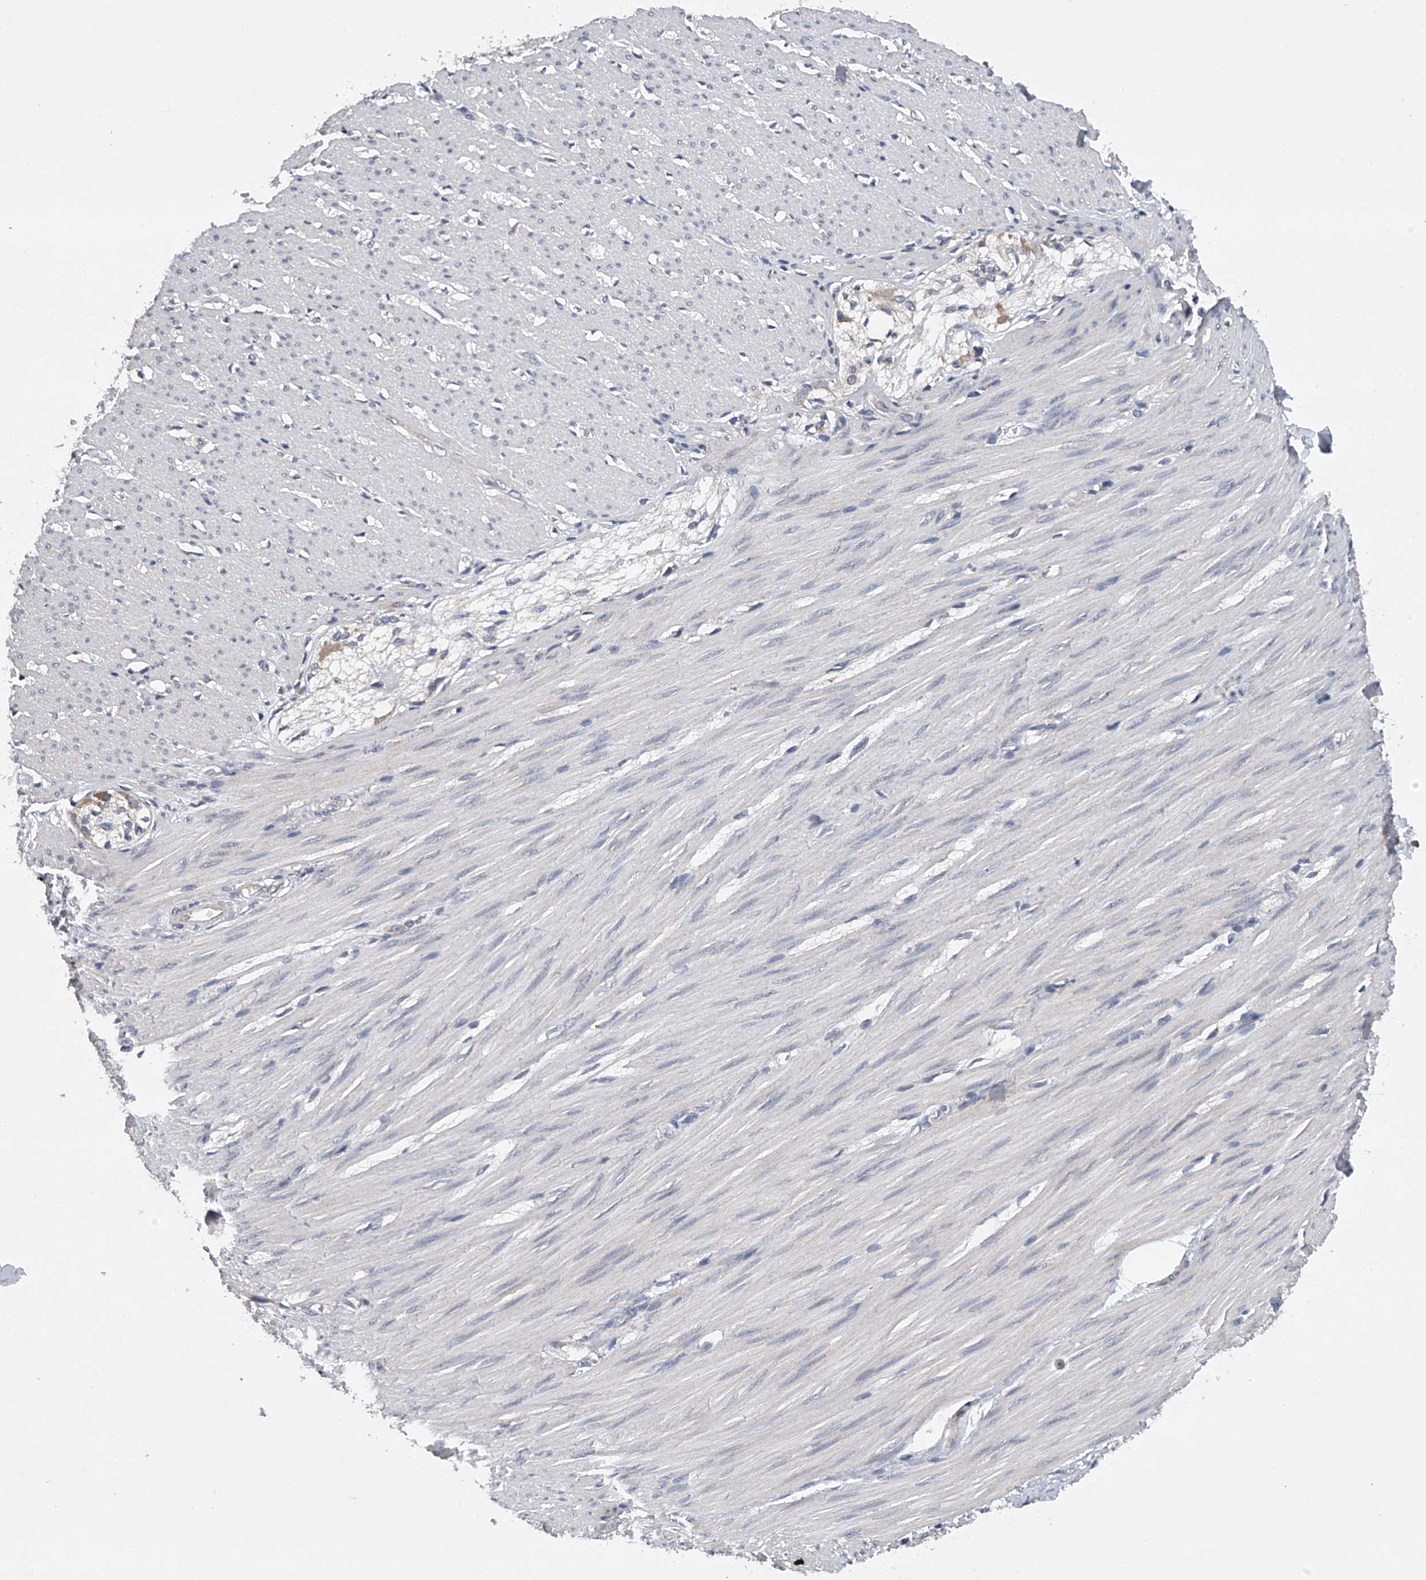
{"staining": {"intensity": "negative", "quantity": "none", "location": "none"}, "tissue": "smooth muscle", "cell_type": "Smooth muscle cells", "image_type": "normal", "snomed": [{"axis": "morphology", "description": "Normal tissue, NOS"}, {"axis": "morphology", "description": "Adenocarcinoma, NOS"}, {"axis": "topography", "description": "Colon"}, {"axis": "topography", "description": "Peripheral nerve tissue"}], "caption": "Immunohistochemistry (IHC) micrograph of benign human smooth muscle stained for a protein (brown), which reveals no positivity in smooth muscle cells.", "gene": "RNF5", "patient": {"sex": "male", "age": 14}}